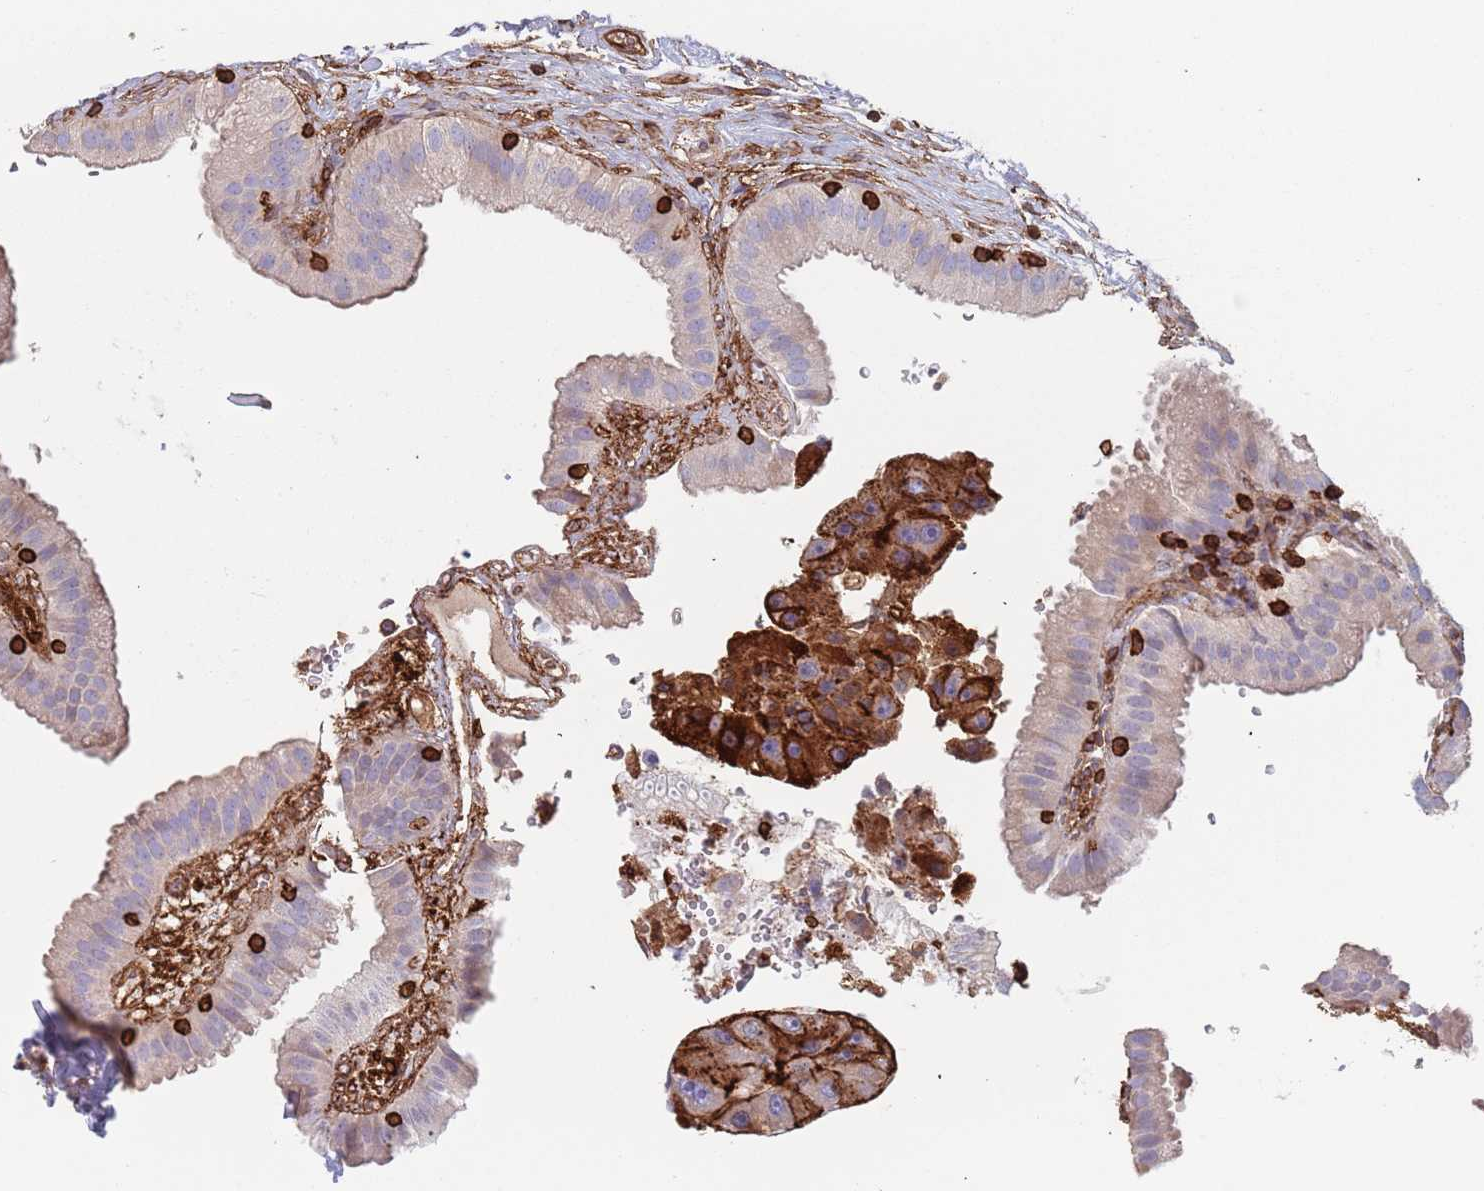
{"staining": {"intensity": "weak", "quantity": "25%-75%", "location": "cytoplasmic/membranous"}, "tissue": "gallbladder", "cell_type": "Glandular cells", "image_type": "normal", "snomed": [{"axis": "morphology", "description": "Normal tissue, NOS"}, {"axis": "topography", "description": "Gallbladder"}], "caption": "Protein expression analysis of unremarkable gallbladder reveals weak cytoplasmic/membranous positivity in approximately 25%-75% of glandular cells.", "gene": "RNF144A", "patient": {"sex": "female", "age": 61}}